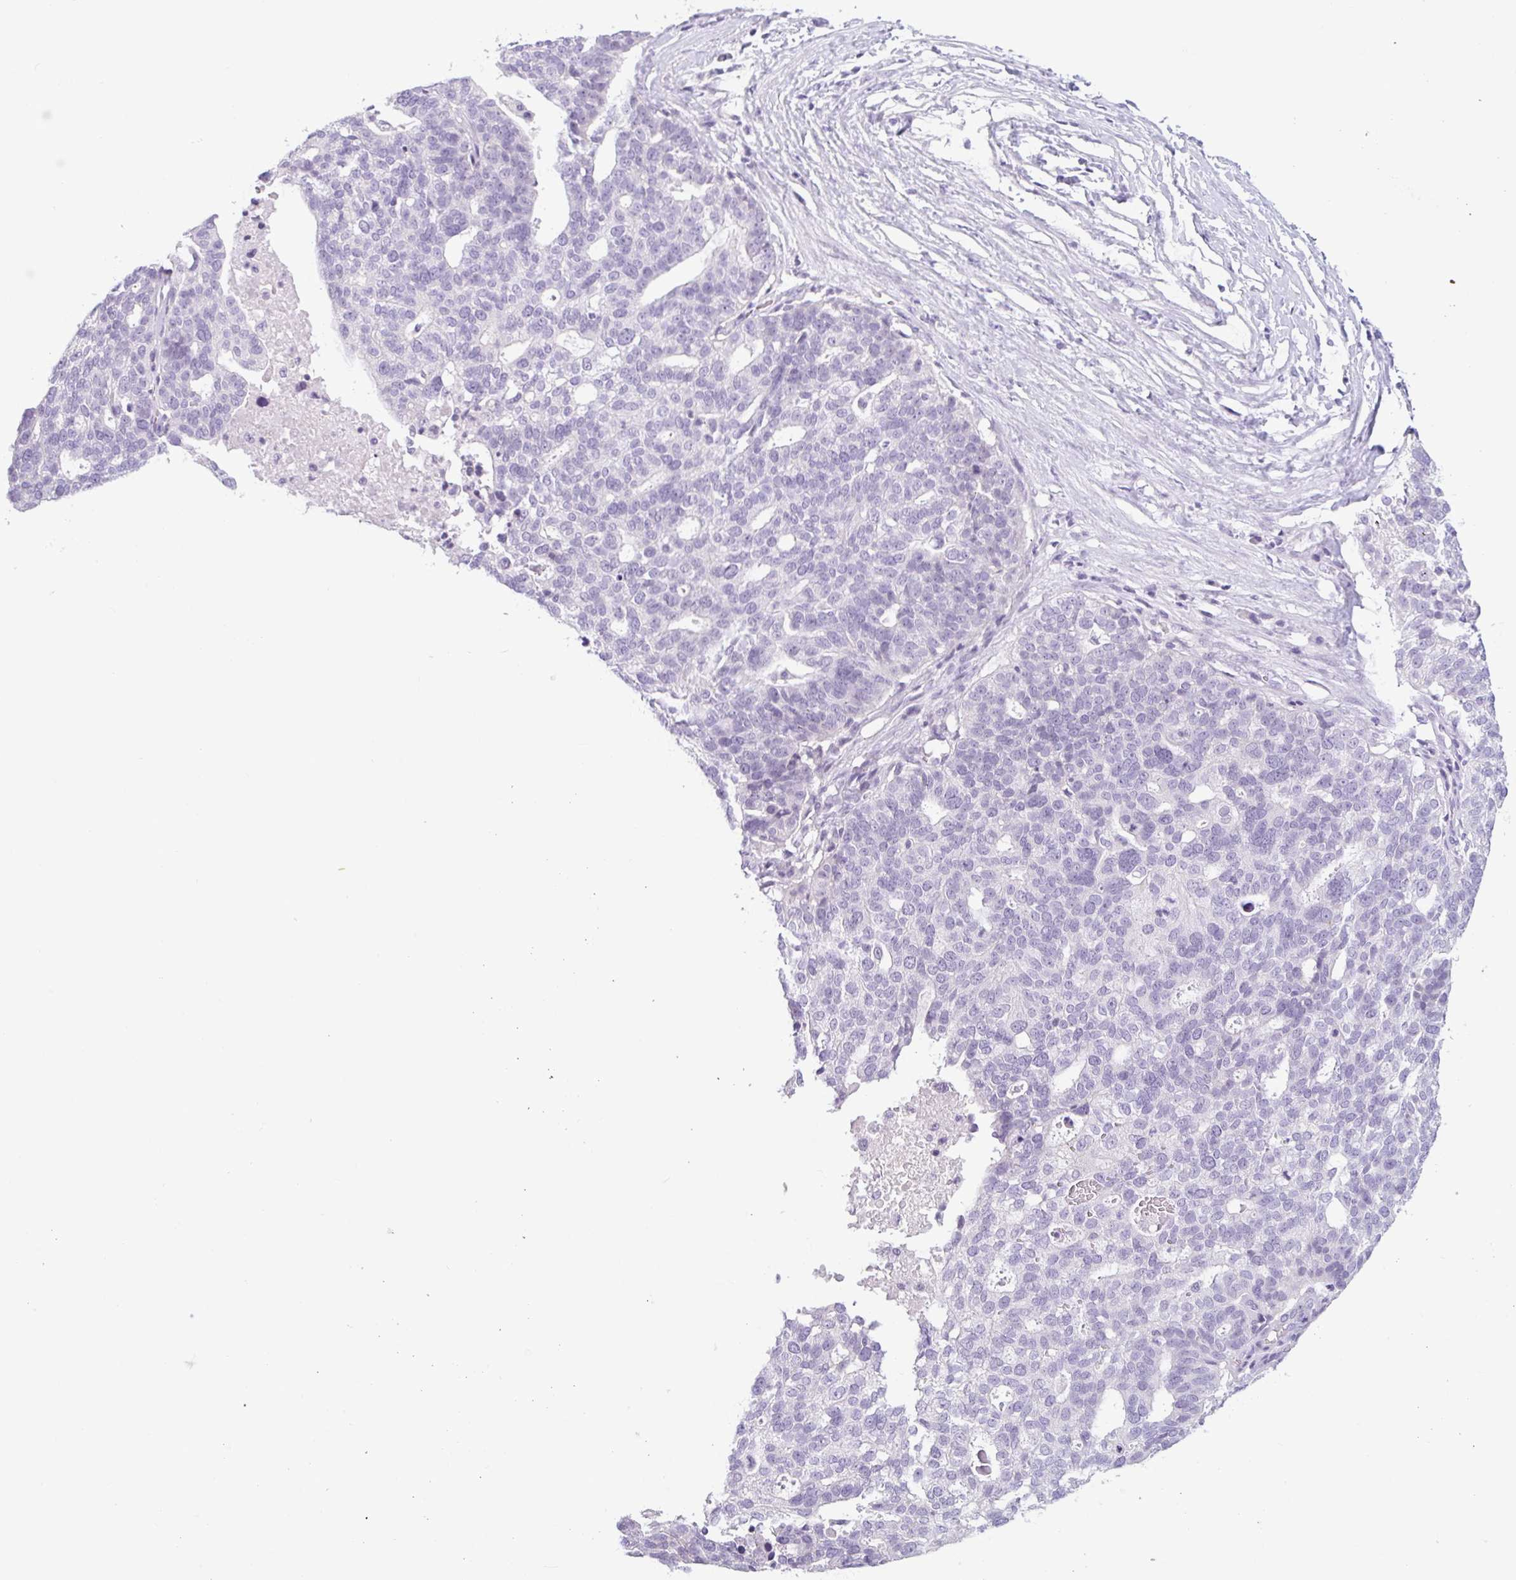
{"staining": {"intensity": "negative", "quantity": "none", "location": "none"}, "tissue": "ovarian cancer", "cell_type": "Tumor cells", "image_type": "cancer", "snomed": [{"axis": "morphology", "description": "Cystadenocarcinoma, serous, NOS"}, {"axis": "topography", "description": "Ovary"}], "caption": "Ovarian cancer (serous cystadenocarcinoma) was stained to show a protein in brown. There is no significant expression in tumor cells.", "gene": "CTSE", "patient": {"sex": "female", "age": 59}}